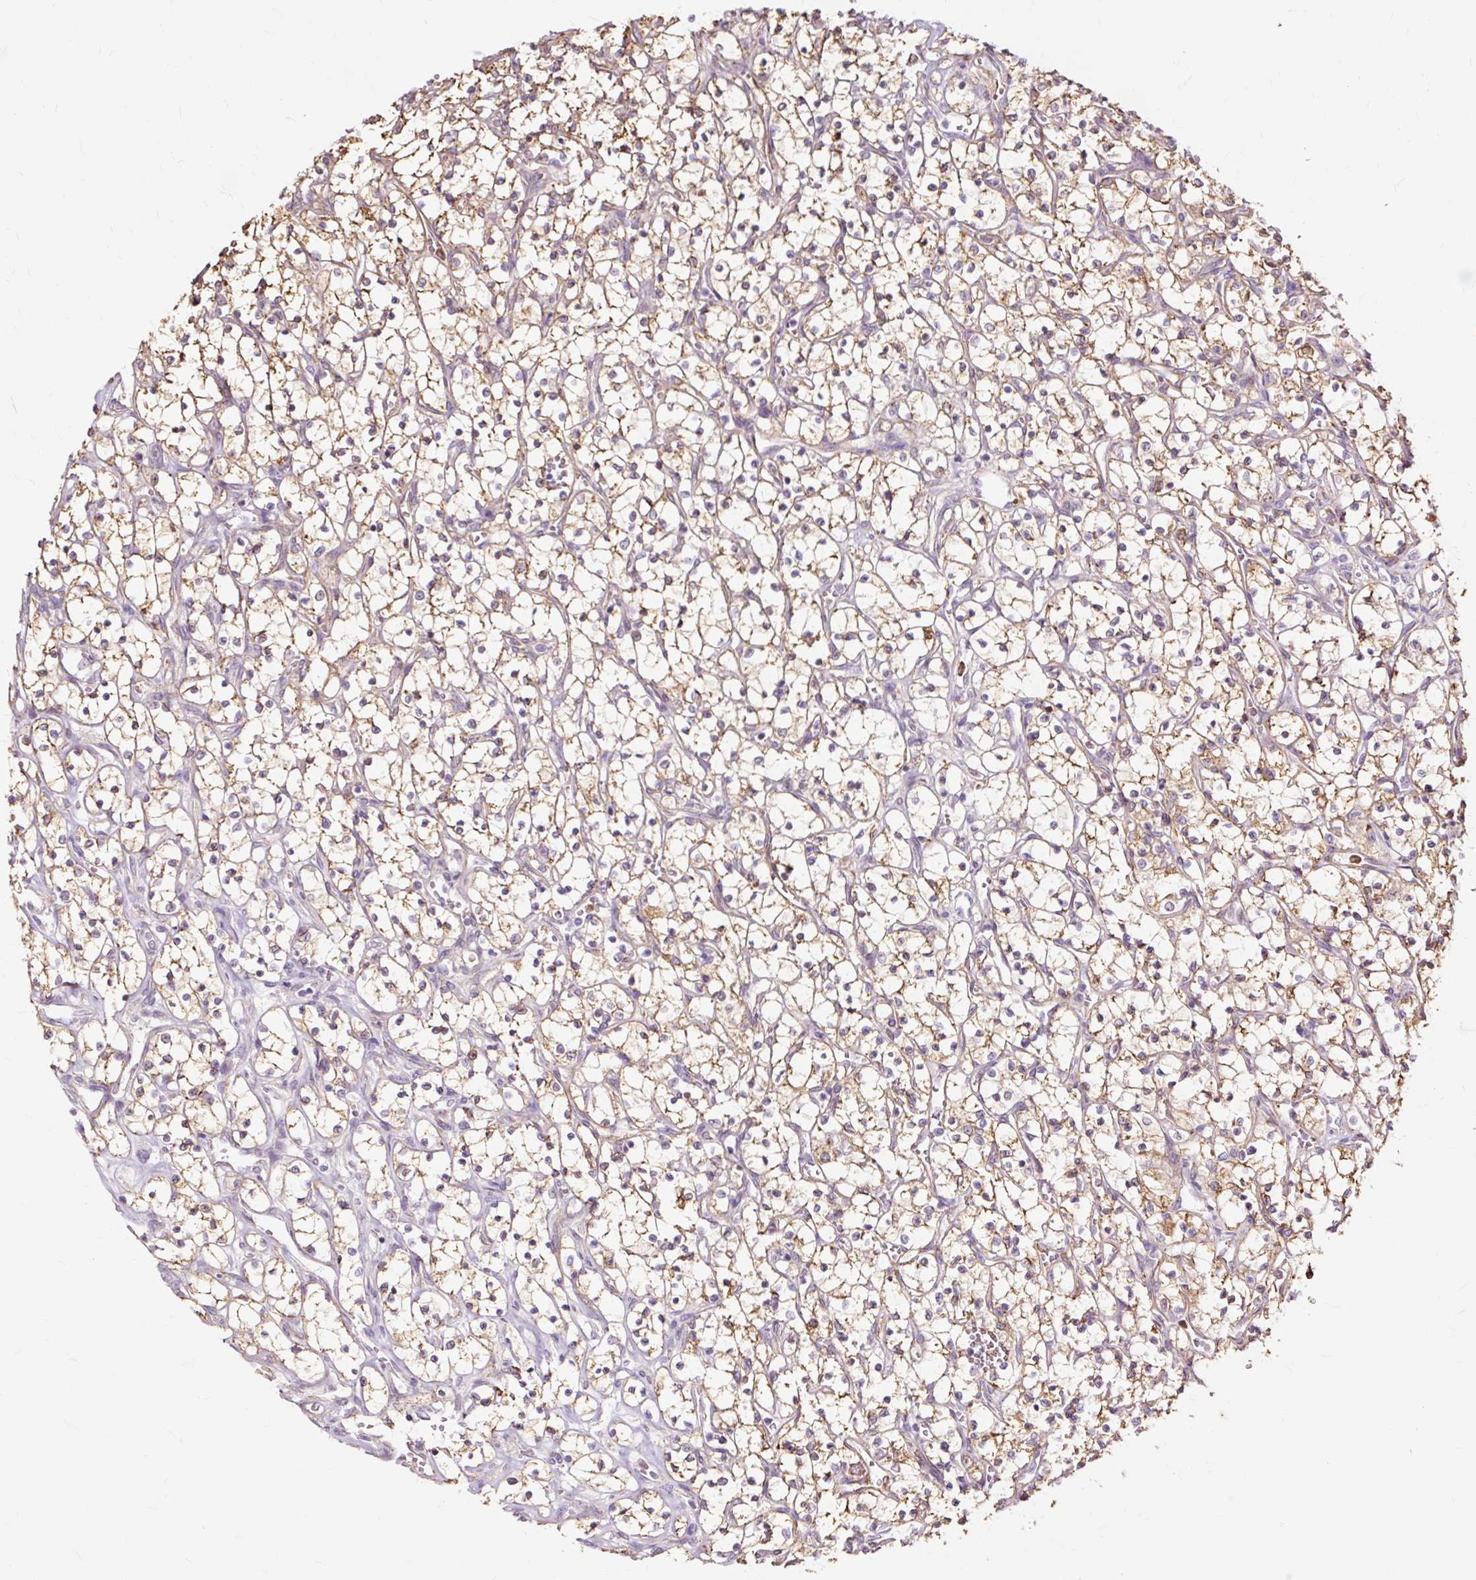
{"staining": {"intensity": "weak", "quantity": ">75%", "location": "cytoplasmic/membranous"}, "tissue": "renal cancer", "cell_type": "Tumor cells", "image_type": "cancer", "snomed": [{"axis": "morphology", "description": "Adenocarcinoma, NOS"}, {"axis": "topography", "description": "Kidney"}], "caption": "Adenocarcinoma (renal) tissue shows weak cytoplasmic/membranous positivity in about >75% of tumor cells", "gene": "PDZD2", "patient": {"sex": "female", "age": 69}}